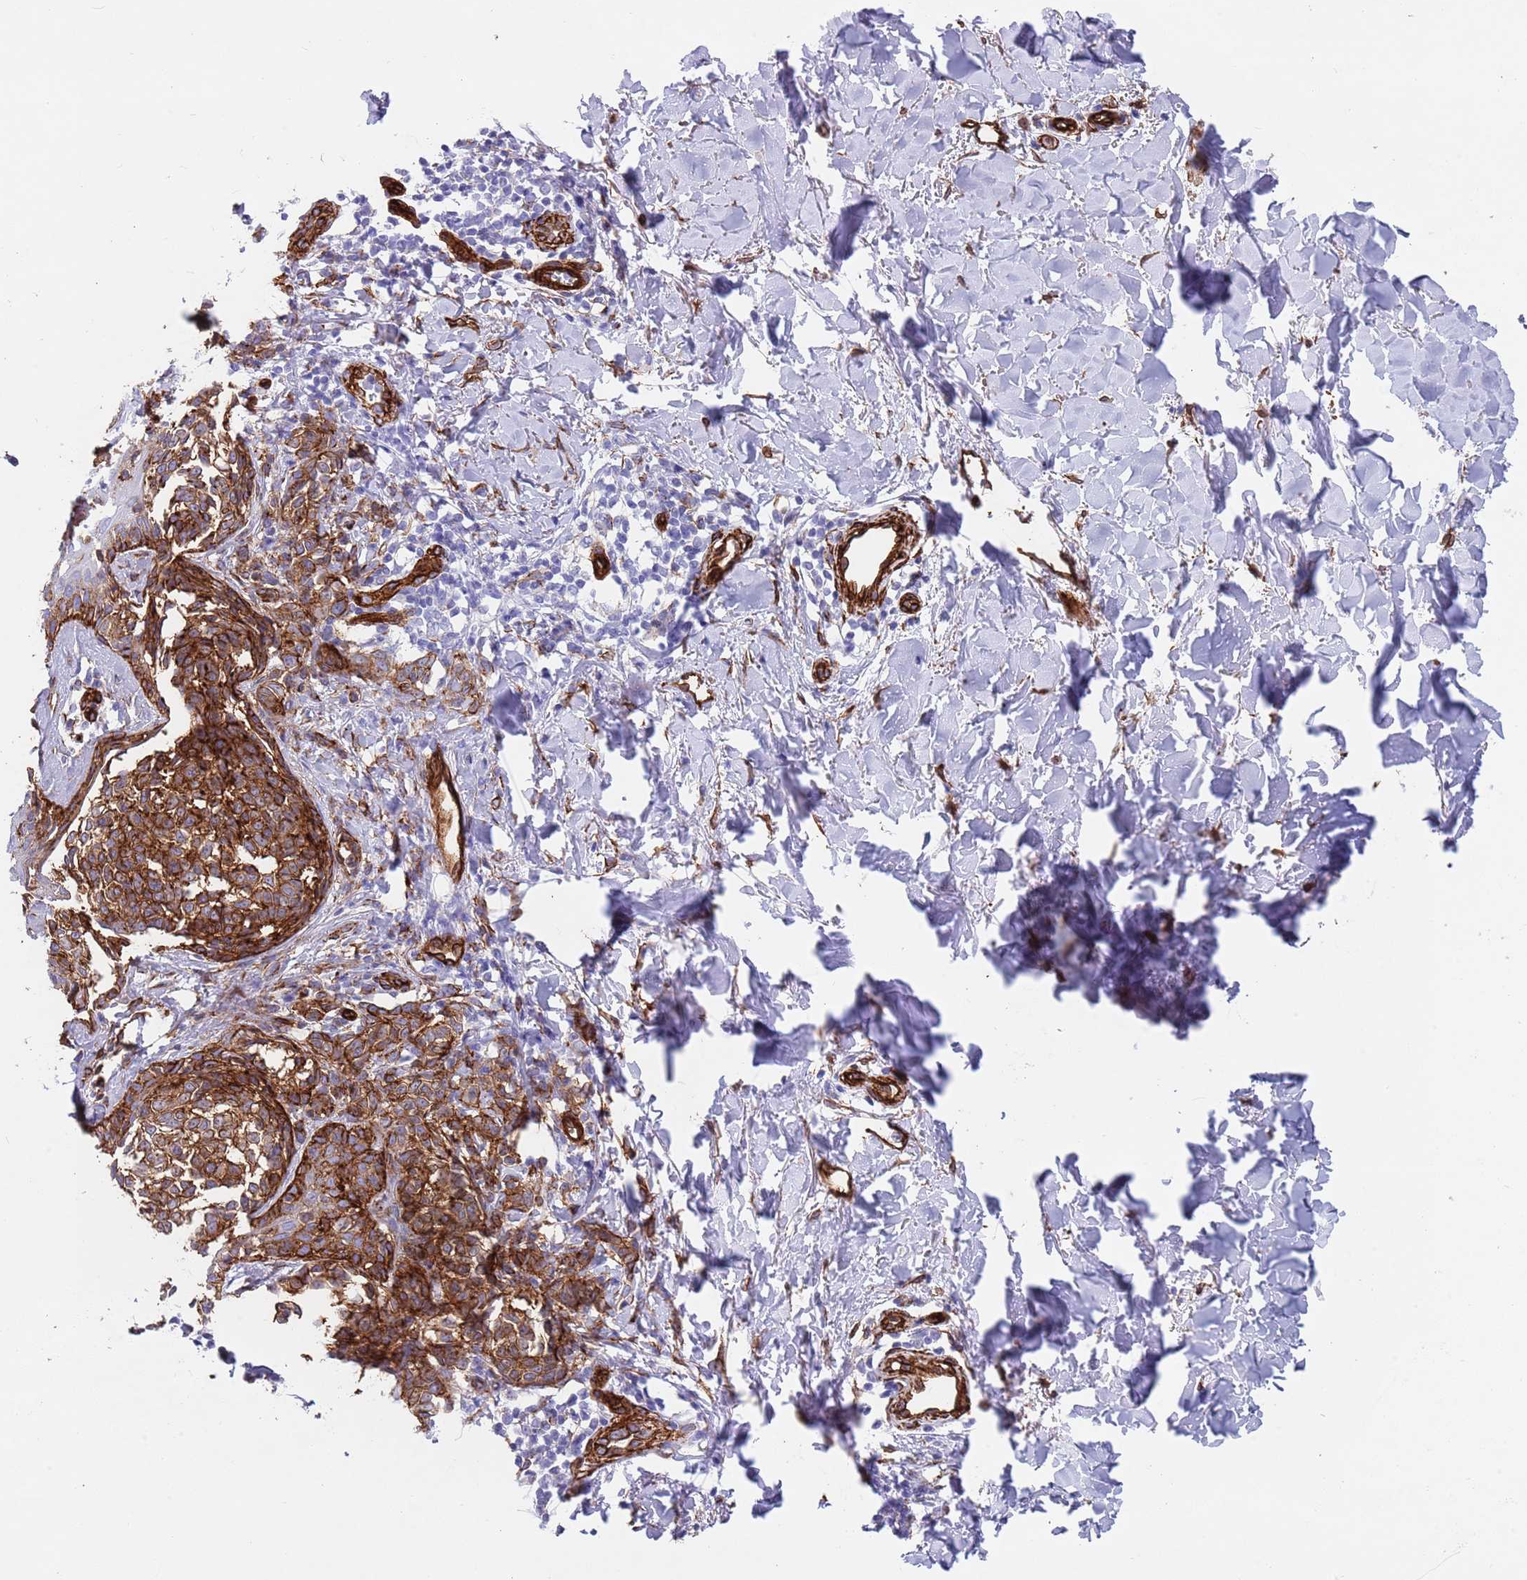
{"staining": {"intensity": "strong", "quantity": ">75%", "location": "cytoplasmic/membranous"}, "tissue": "melanoma", "cell_type": "Tumor cells", "image_type": "cancer", "snomed": [{"axis": "morphology", "description": "Malignant melanoma, NOS"}, {"axis": "topography", "description": "Skin of upper extremity"}], "caption": "Tumor cells display high levels of strong cytoplasmic/membranous expression in about >75% of cells in human malignant melanoma.", "gene": "CAV2", "patient": {"sex": "male", "age": 40}}